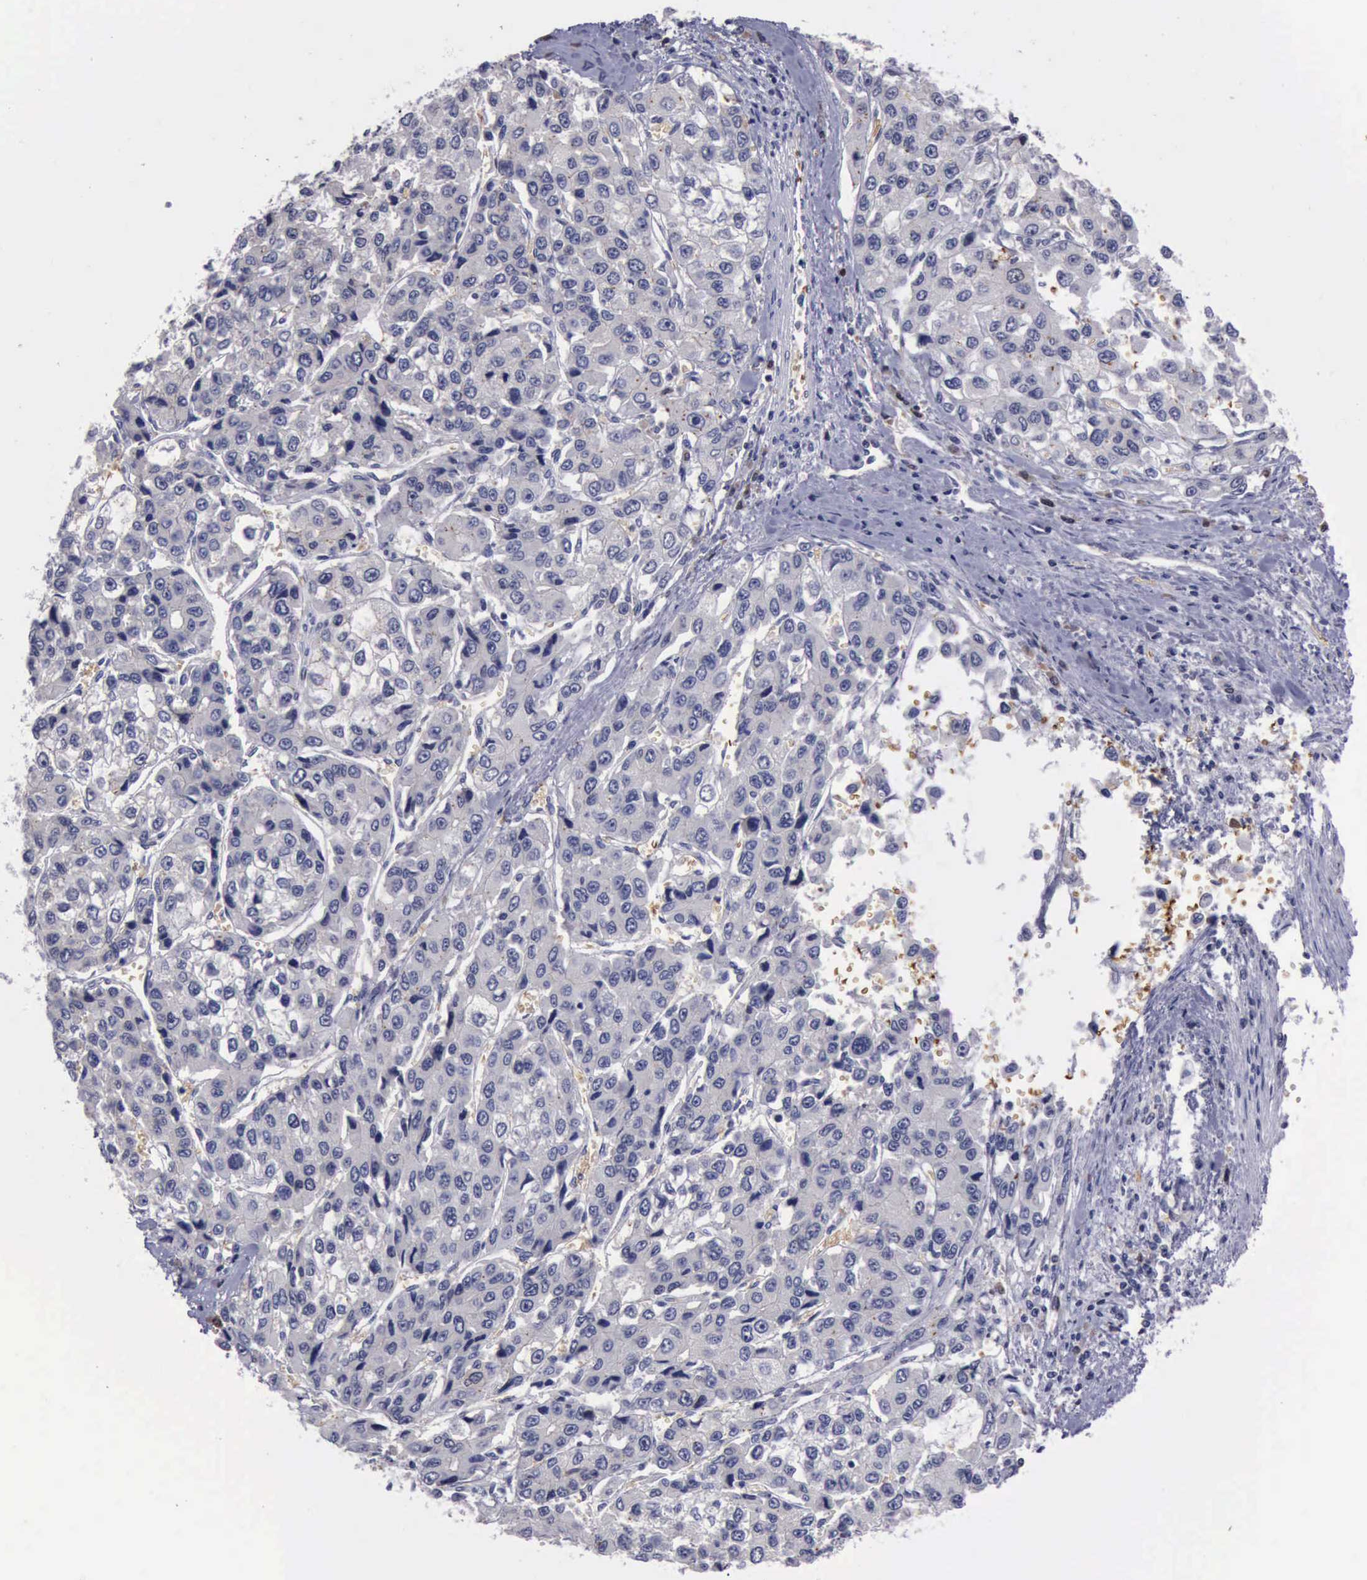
{"staining": {"intensity": "negative", "quantity": "none", "location": "none"}, "tissue": "liver cancer", "cell_type": "Tumor cells", "image_type": "cancer", "snomed": [{"axis": "morphology", "description": "Carcinoma, Hepatocellular, NOS"}, {"axis": "topography", "description": "Liver"}], "caption": "Liver hepatocellular carcinoma was stained to show a protein in brown. There is no significant staining in tumor cells.", "gene": "CEP128", "patient": {"sex": "female", "age": 66}}